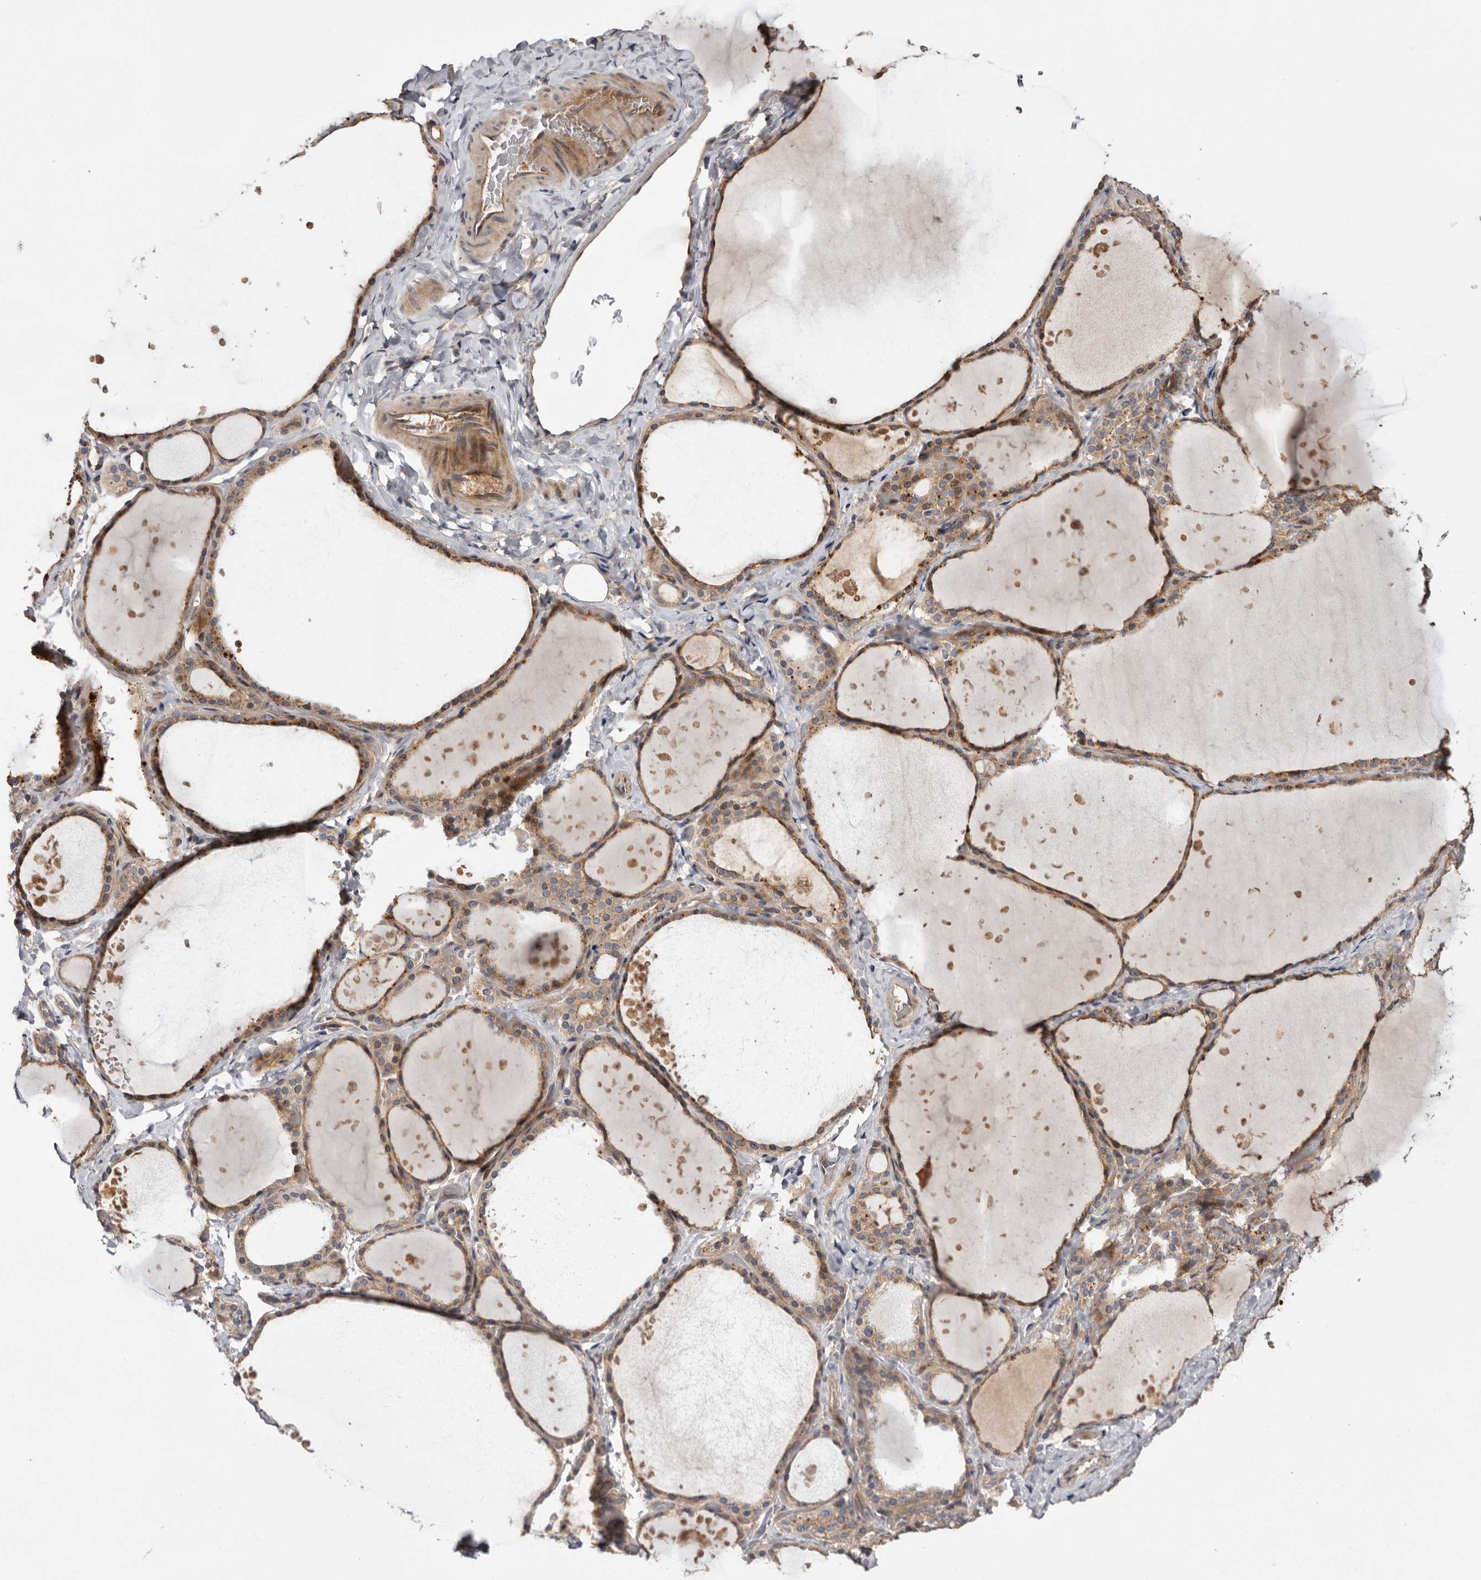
{"staining": {"intensity": "moderate", "quantity": ">75%", "location": "cytoplasmic/membranous"}, "tissue": "thyroid gland", "cell_type": "Glandular cells", "image_type": "normal", "snomed": [{"axis": "morphology", "description": "Normal tissue, NOS"}, {"axis": "topography", "description": "Thyroid gland"}], "caption": "The micrograph displays a brown stain indicating the presence of a protein in the cytoplasmic/membranous of glandular cells in thyroid gland. The staining was performed using DAB to visualize the protein expression in brown, while the nuclei were stained in blue with hematoxylin (Magnification: 20x).", "gene": "DOP1A", "patient": {"sex": "female", "age": 44}}